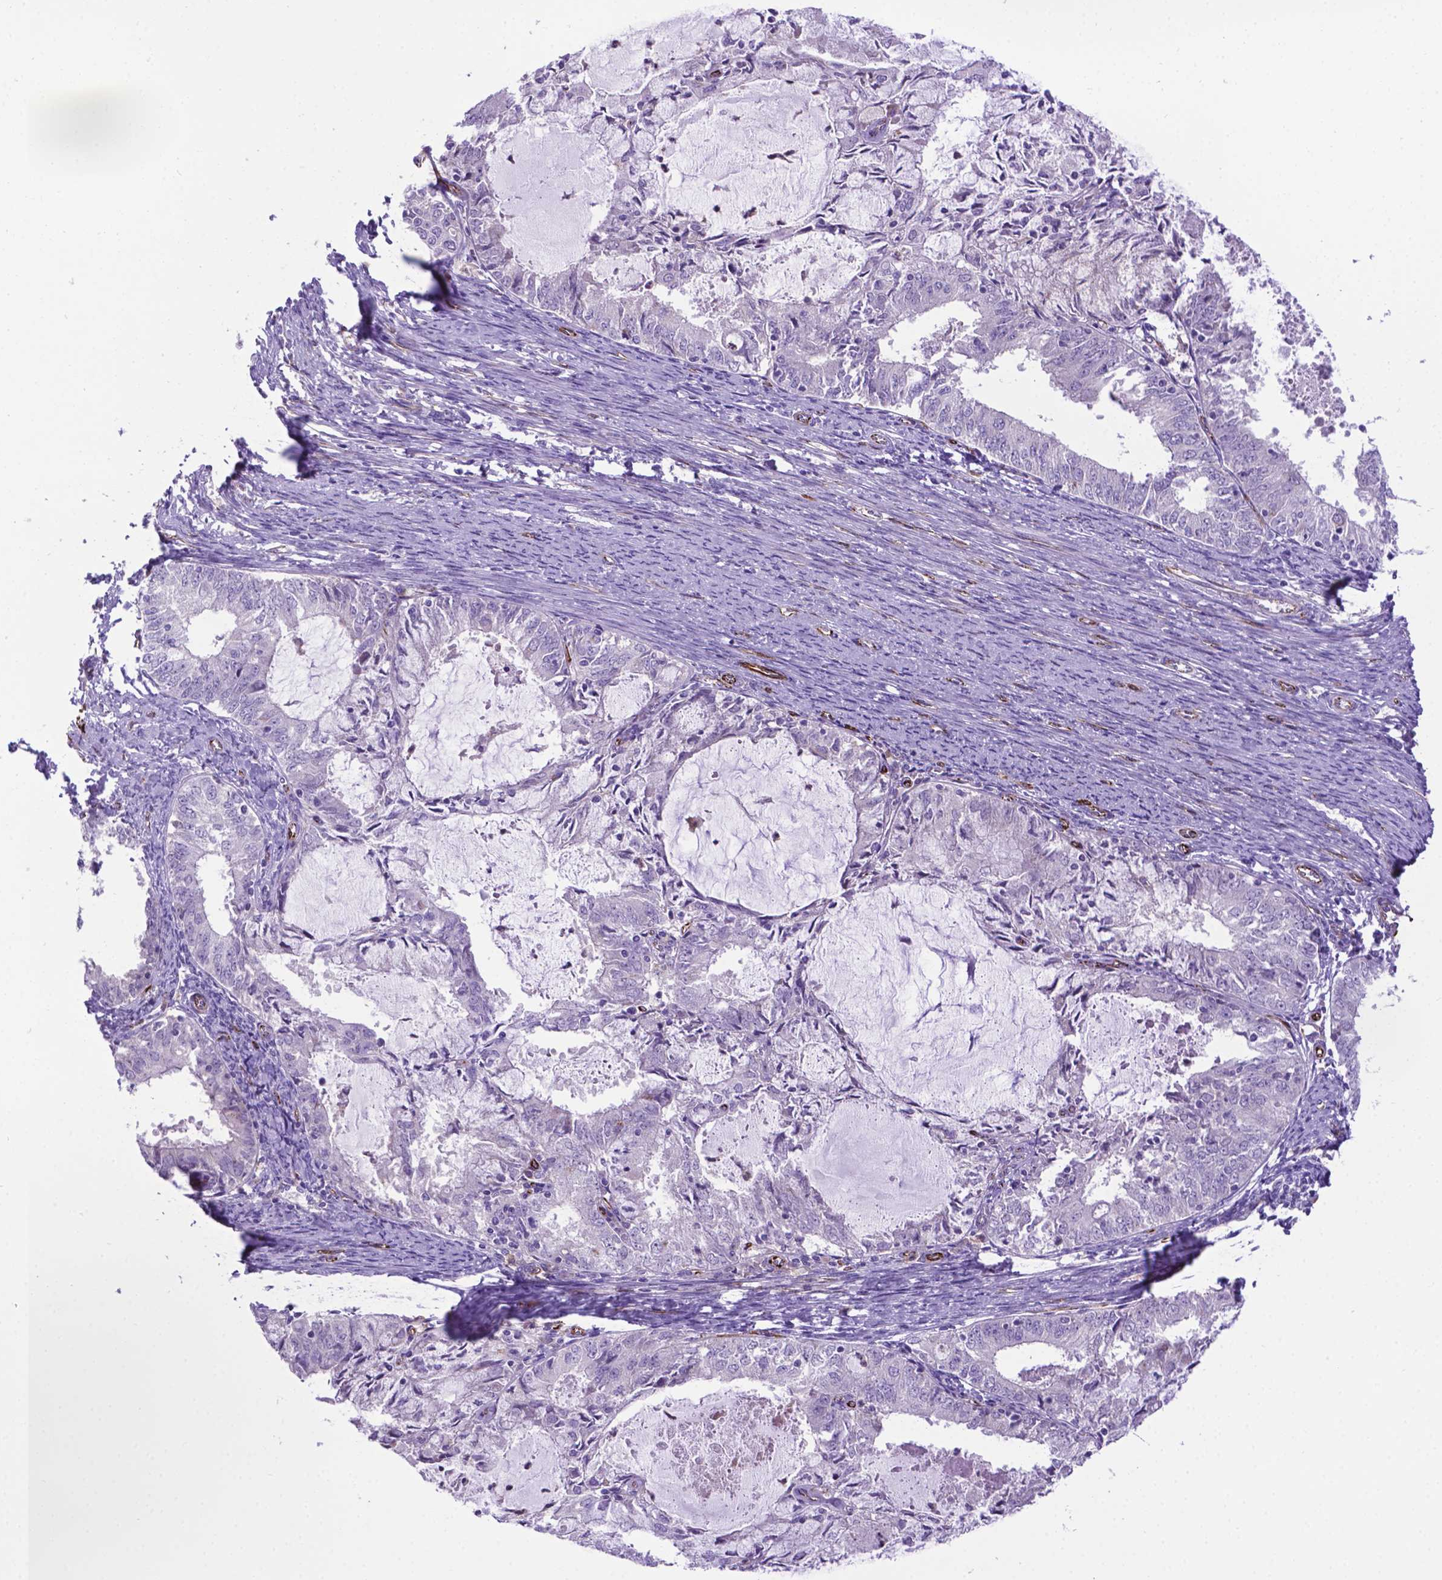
{"staining": {"intensity": "negative", "quantity": "none", "location": "none"}, "tissue": "endometrial cancer", "cell_type": "Tumor cells", "image_type": "cancer", "snomed": [{"axis": "morphology", "description": "Adenocarcinoma, NOS"}, {"axis": "topography", "description": "Endometrium"}], "caption": "This is an immunohistochemistry image of adenocarcinoma (endometrial). There is no expression in tumor cells.", "gene": "LZTR1", "patient": {"sex": "female", "age": 57}}